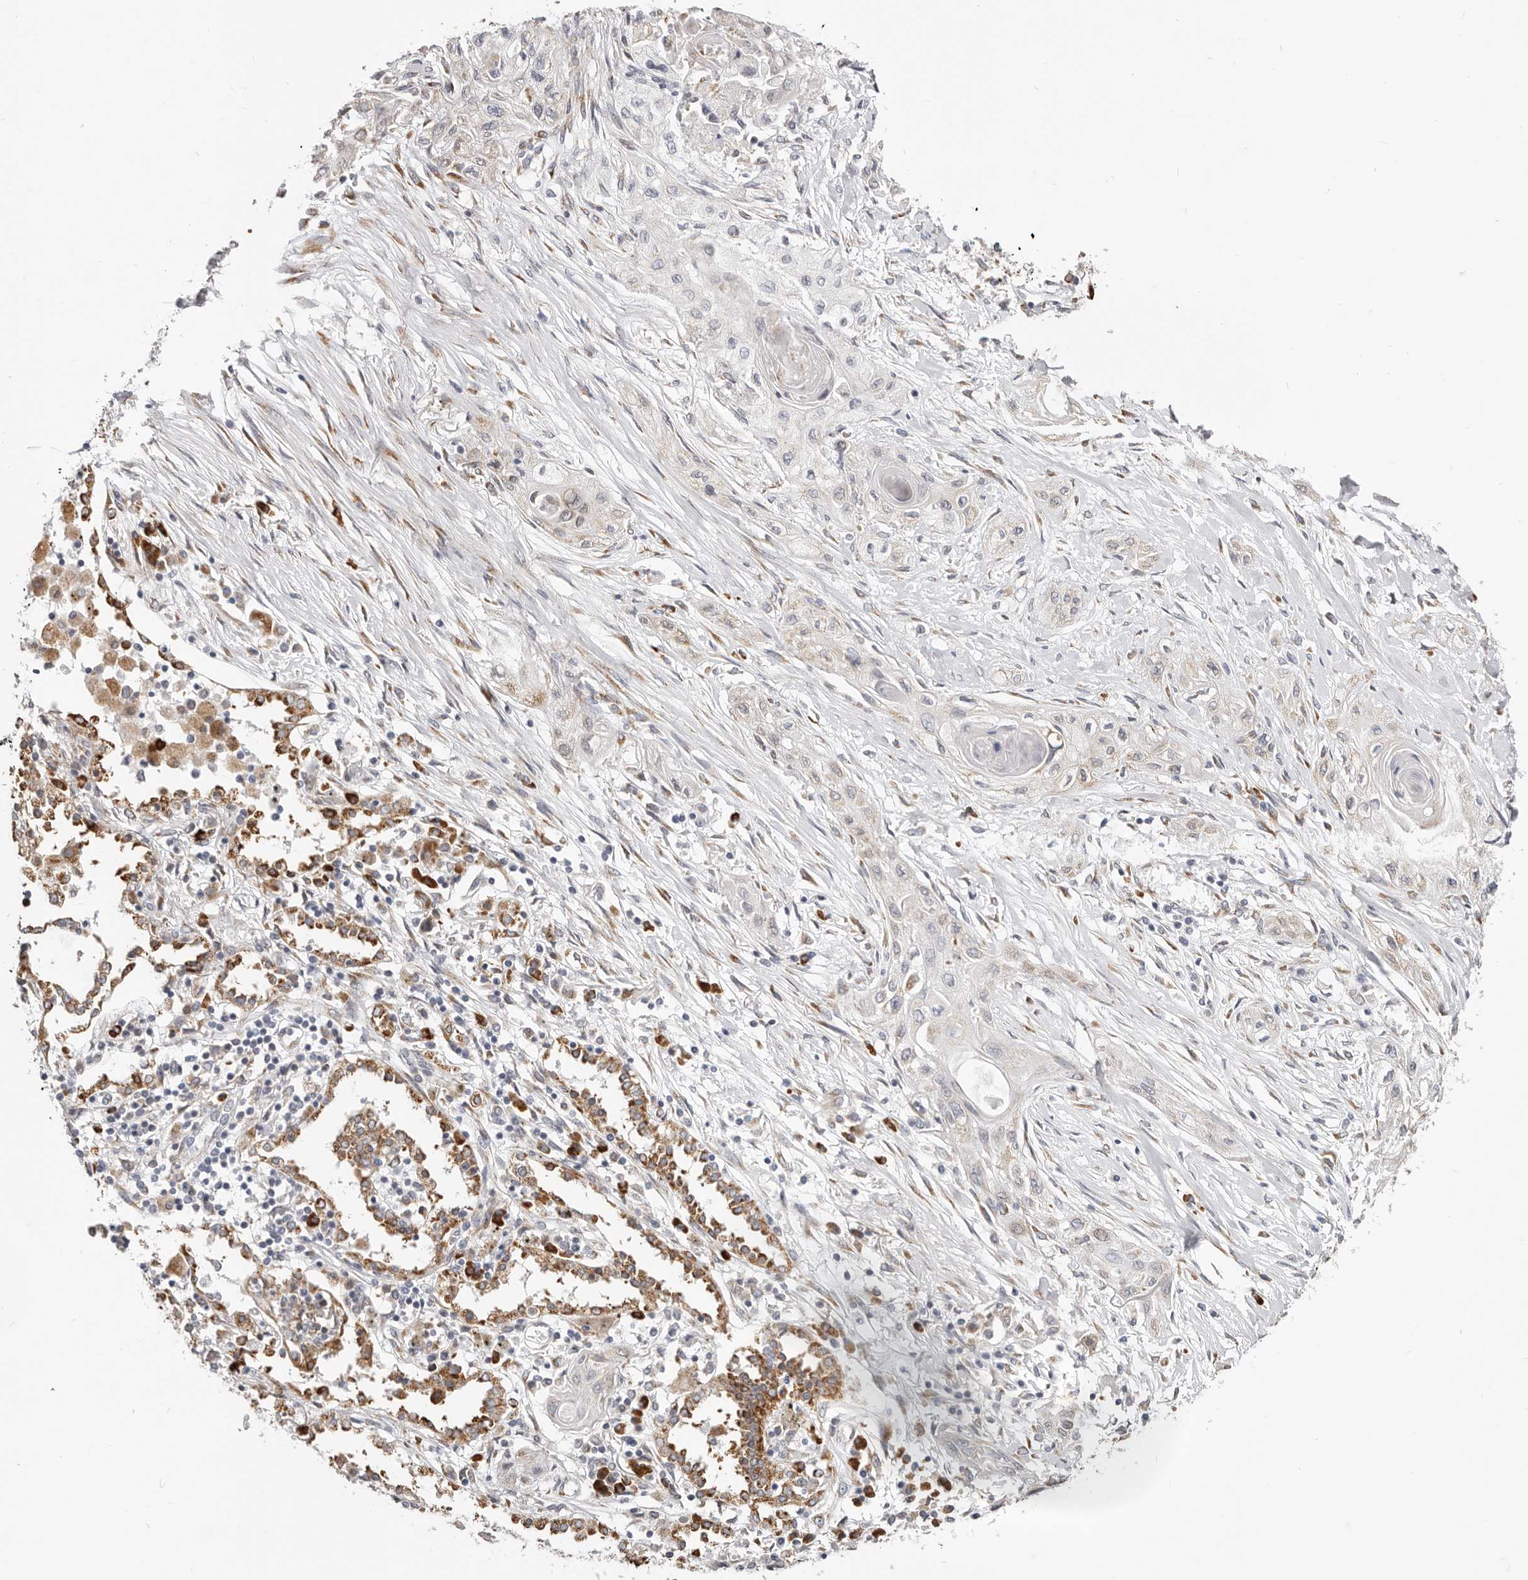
{"staining": {"intensity": "weak", "quantity": "<25%", "location": "cytoplasmic/membranous"}, "tissue": "lung cancer", "cell_type": "Tumor cells", "image_type": "cancer", "snomed": [{"axis": "morphology", "description": "Squamous cell carcinoma, NOS"}, {"axis": "topography", "description": "Lung"}], "caption": "This micrograph is of lung squamous cell carcinoma stained with immunohistochemistry (IHC) to label a protein in brown with the nuclei are counter-stained blue. There is no staining in tumor cells.", "gene": "IL32", "patient": {"sex": "female", "age": 47}}